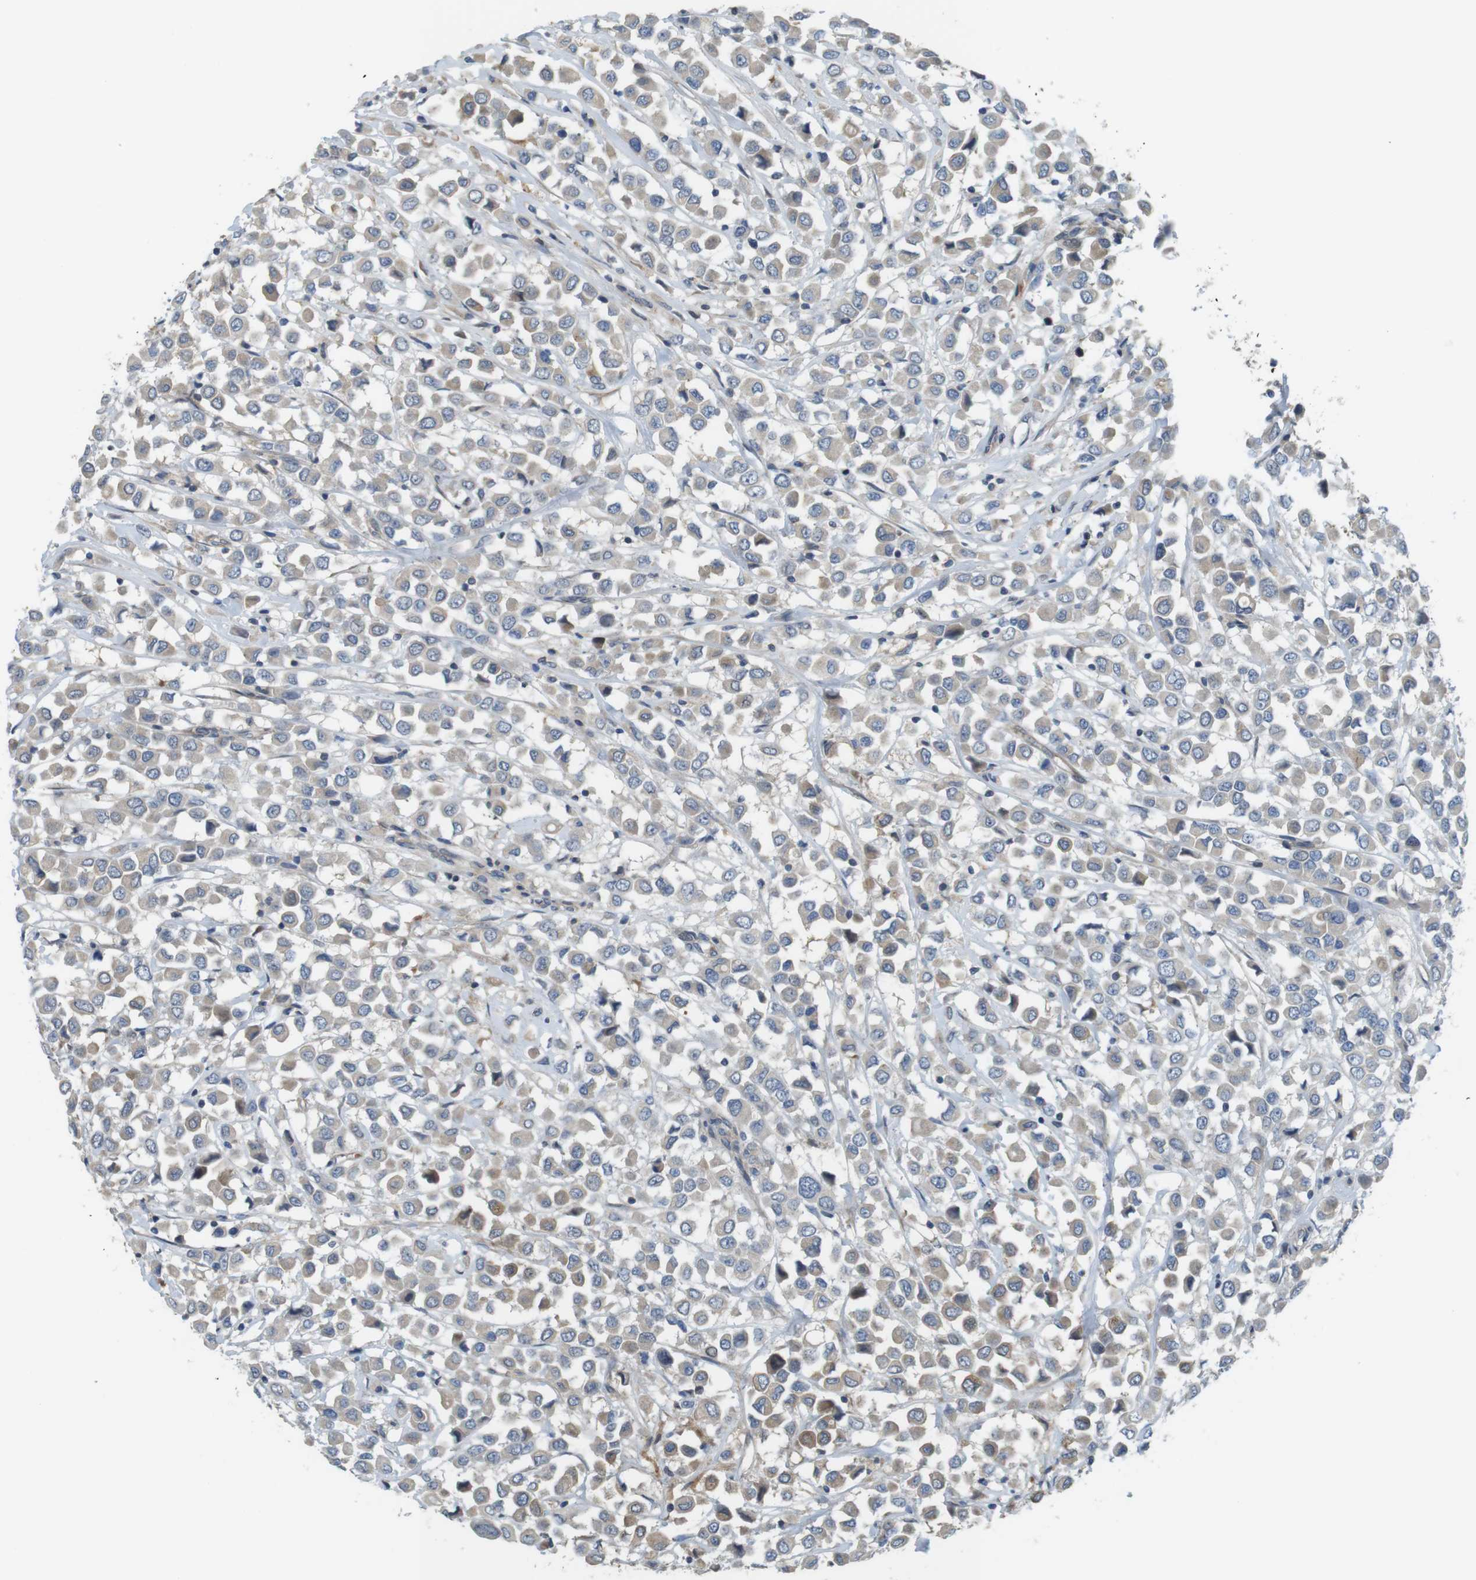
{"staining": {"intensity": "weak", "quantity": ">75%", "location": "cytoplasmic/membranous"}, "tissue": "breast cancer", "cell_type": "Tumor cells", "image_type": "cancer", "snomed": [{"axis": "morphology", "description": "Duct carcinoma"}, {"axis": "topography", "description": "Breast"}], "caption": "DAB (3,3'-diaminobenzidine) immunohistochemical staining of human breast cancer reveals weak cytoplasmic/membranous protein staining in approximately >75% of tumor cells.", "gene": "ABHD15", "patient": {"sex": "female", "age": 61}}